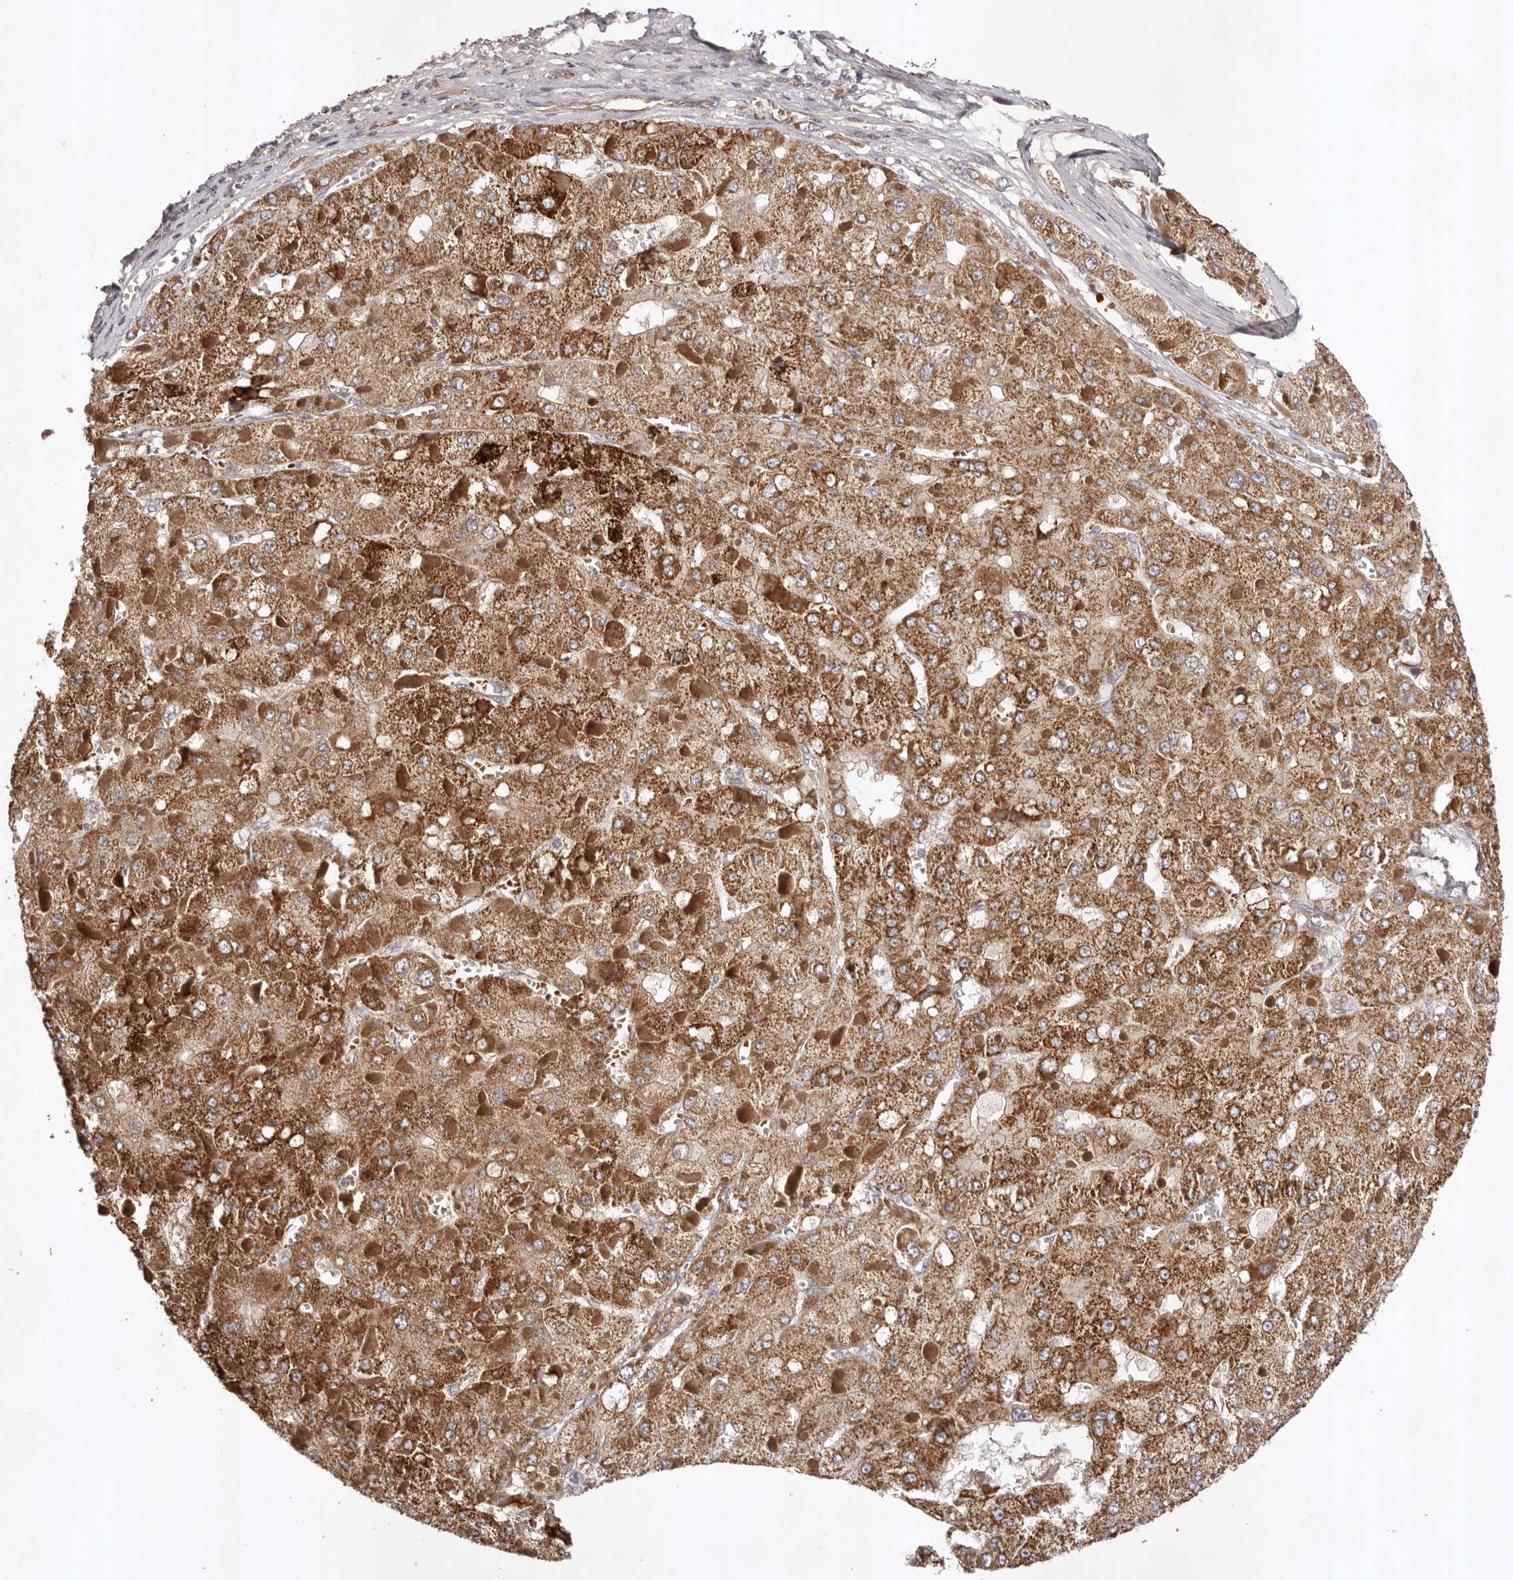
{"staining": {"intensity": "strong", "quantity": ">75%", "location": "cytoplasmic/membranous"}, "tissue": "liver cancer", "cell_type": "Tumor cells", "image_type": "cancer", "snomed": [{"axis": "morphology", "description": "Carcinoma, Hepatocellular, NOS"}, {"axis": "topography", "description": "Liver"}], "caption": "A brown stain highlights strong cytoplasmic/membranous expression of a protein in human liver cancer tumor cells.", "gene": "UBR2", "patient": {"sex": "female", "age": 73}}